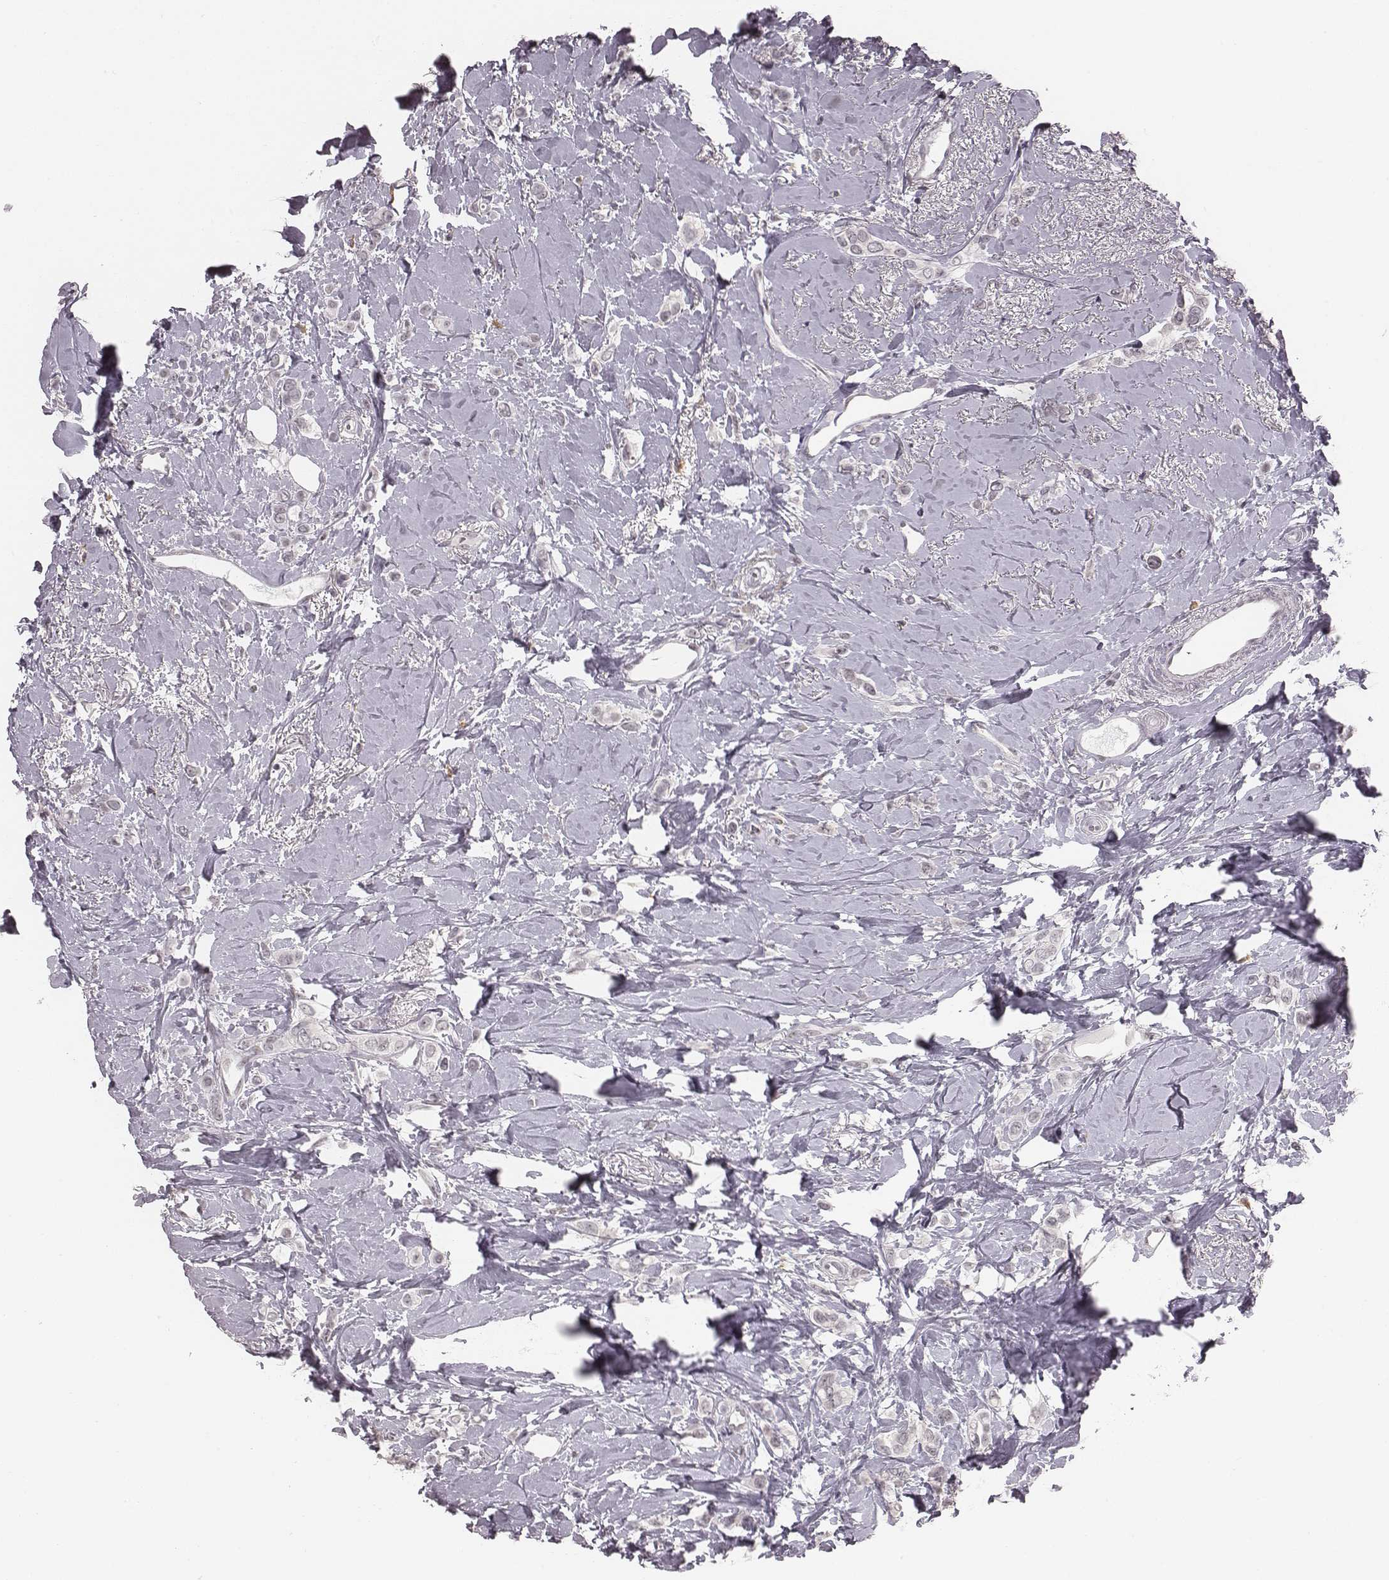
{"staining": {"intensity": "negative", "quantity": "none", "location": "none"}, "tissue": "breast cancer", "cell_type": "Tumor cells", "image_type": "cancer", "snomed": [{"axis": "morphology", "description": "Lobular carcinoma"}, {"axis": "topography", "description": "Breast"}], "caption": "IHC histopathology image of neoplastic tissue: human breast cancer stained with DAB (3,3'-diaminobenzidine) shows no significant protein positivity in tumor cells.", "gene": "RPGRIP1", "patient": {"sex": "female", "age": 66}}